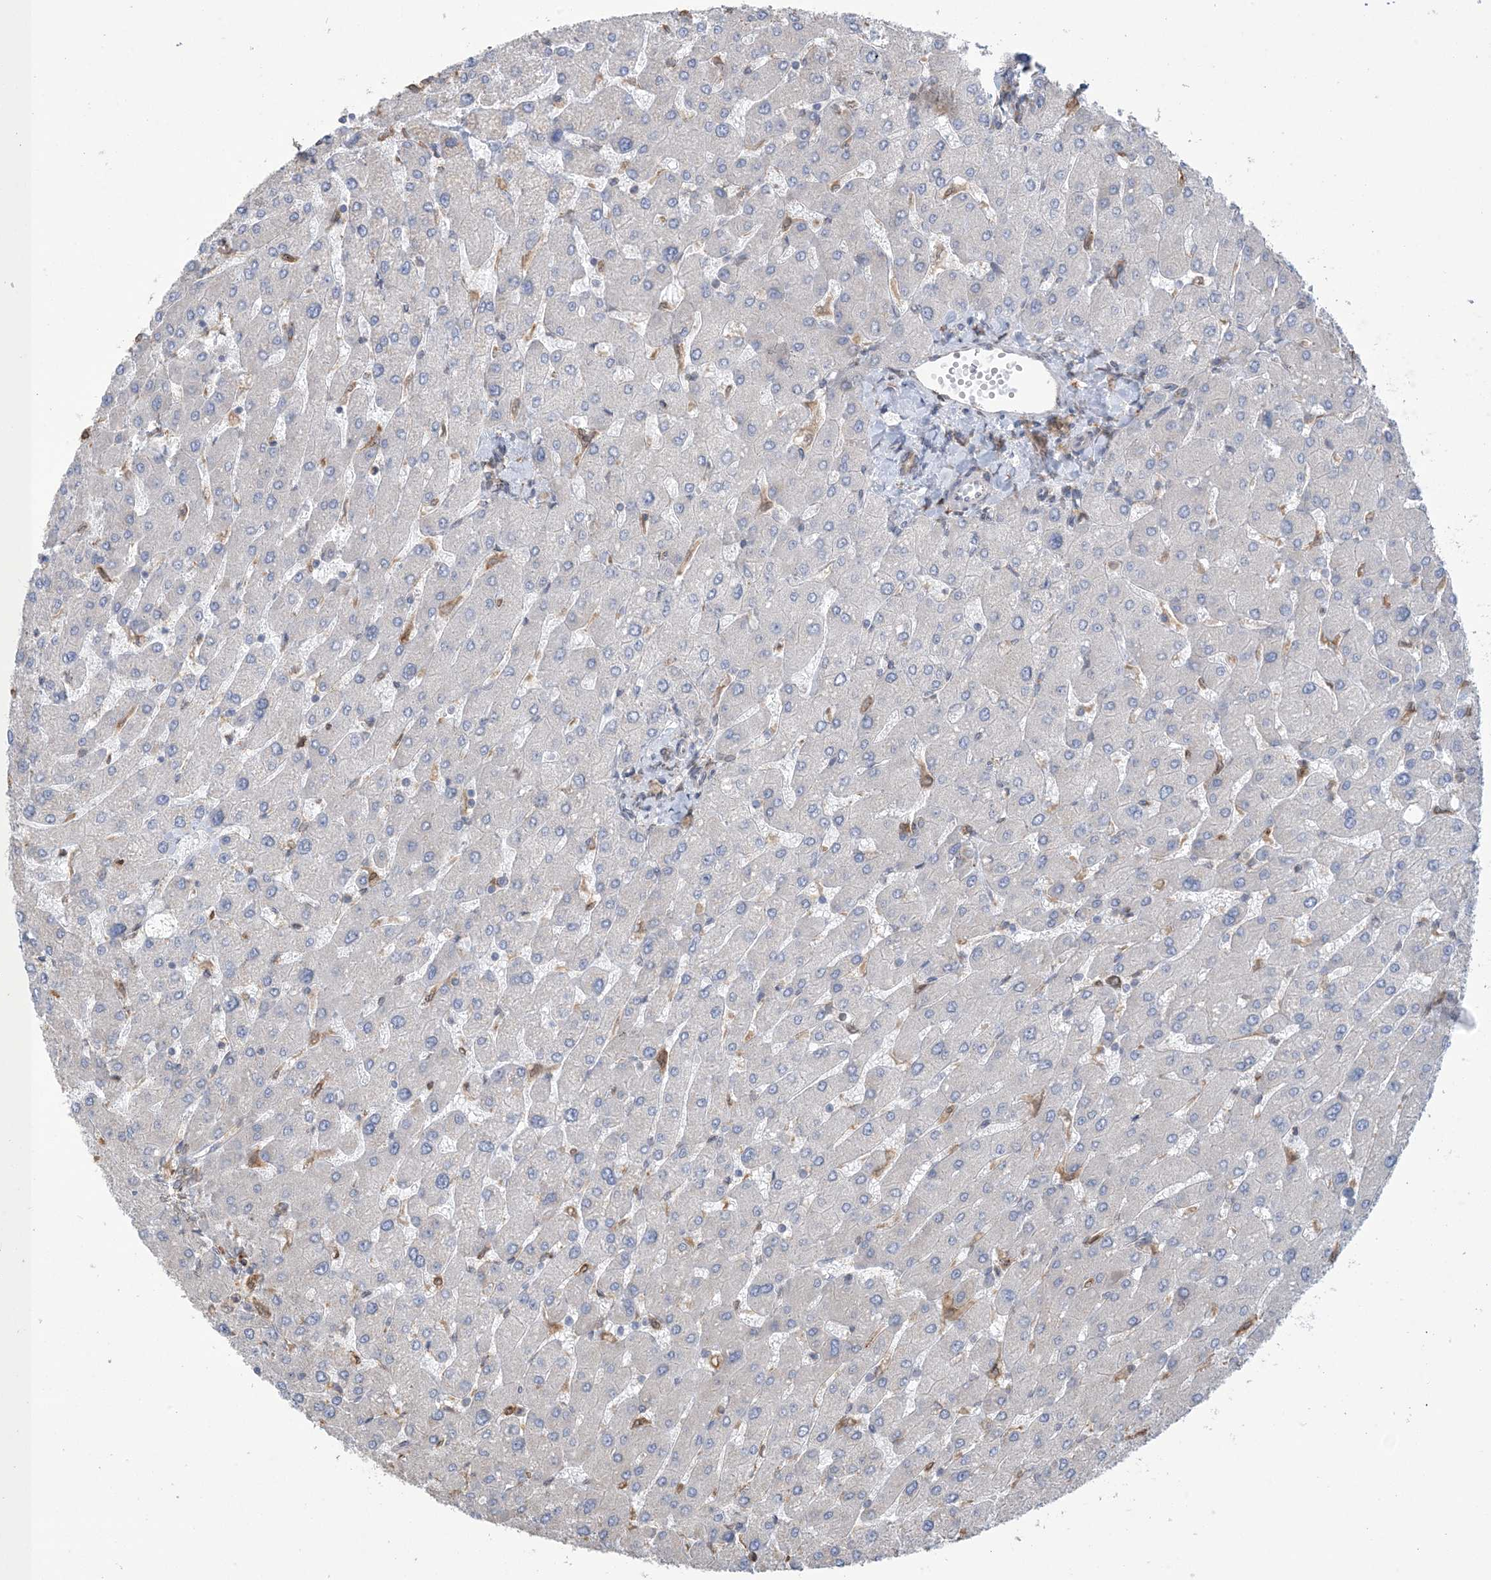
{"staining": {"intensity": "weak", "quantity": ">75%", "location": "cytoplasmic/membranous"}, "tissue": "liver", "cell_type": "Cholangiocytes", "image_type": "normal", "snomed": [{"axis": "morphology", "description": "Normal tissue, NOS"}, {"axis": "topography", "description": "Liver"}], "caption": "A brown stain labels weak cytoplasmic/membranous expression of a protein in cholangiocytes of normal liver.", "gene": "SHANK1", "patient": {"sex": "male", "age": 55}}